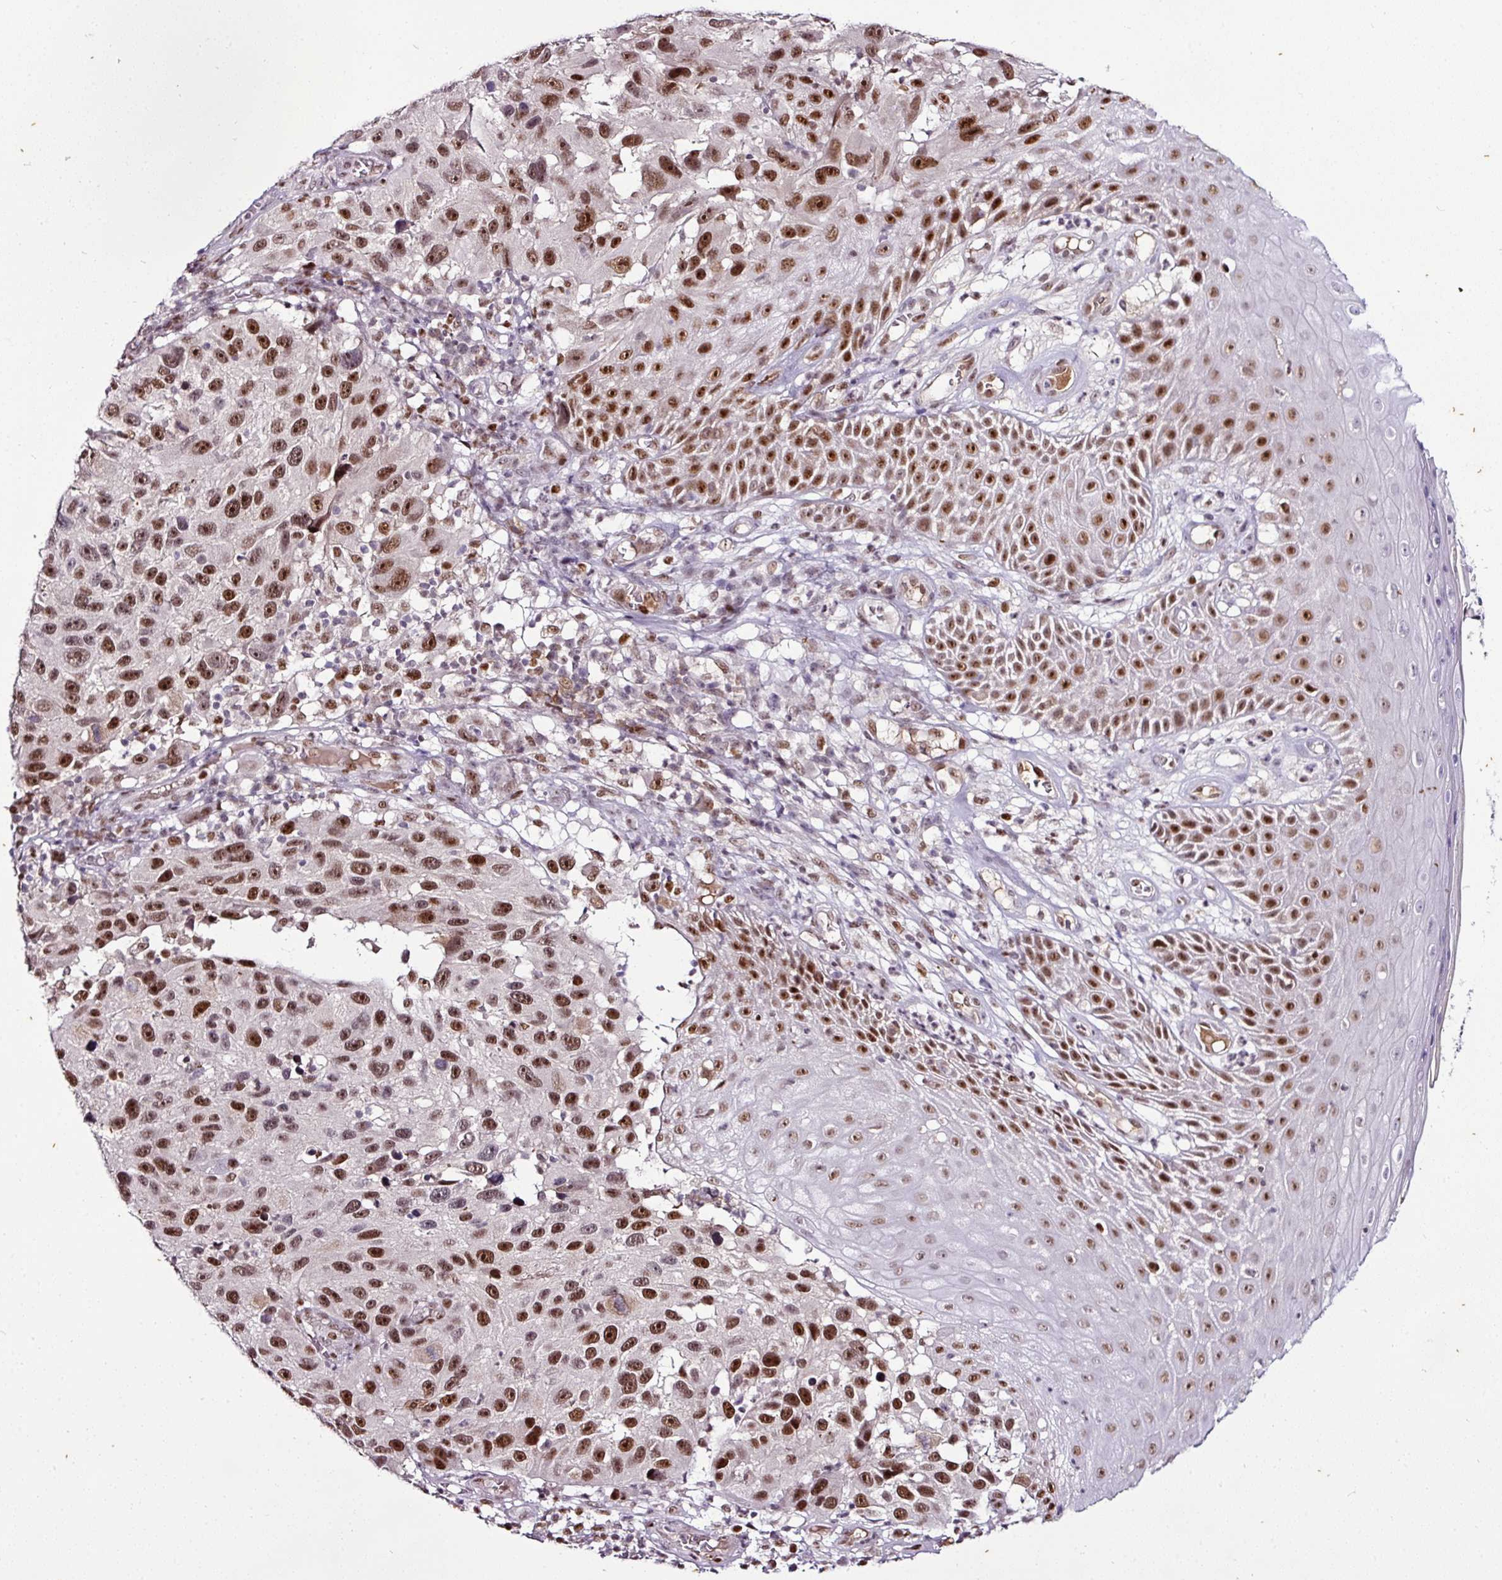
{"staining": {"intensity": "moderate", "quantity": ">75%", "location": "nuclear"}, "tissue": "melanoma", "cell_type": "Tumor cells", "image_type": "cancer", "snomed": [{"axis": "morphology", "description": "Malignant melanoma, NOS"}, {"axis": "topography", "description": "Skin"}], "caption": "Immunohistochemistry (IHC) photomicrograph of malignant melanoma stained for a protein (brown), which reveals medium levels of moderate nuclear expression in approximately >75% of tumor cells.", "gene": "KLF16", "patient": {"sex": "male", "age": 53}}